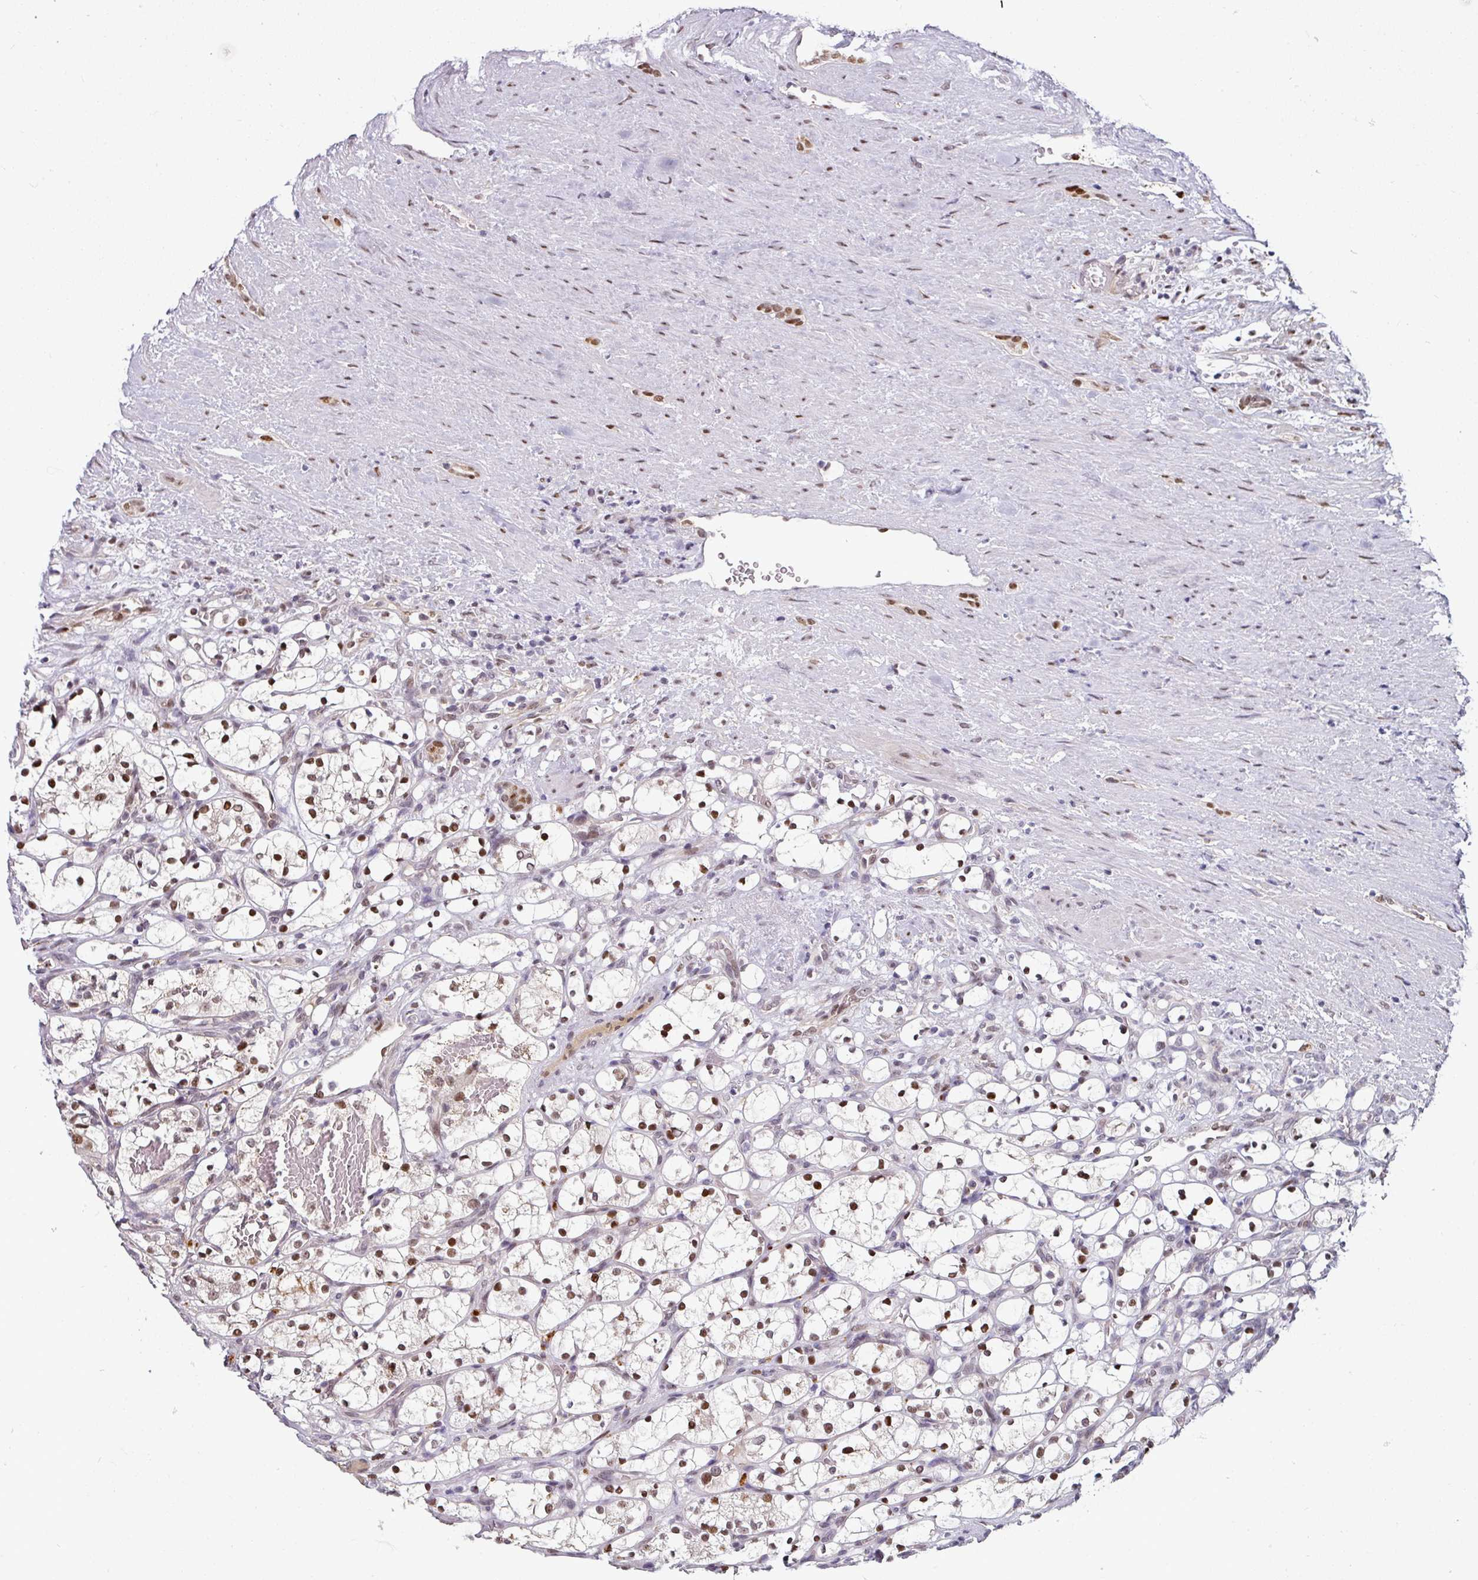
{"staining": {"intensity": "moderate", "quantity": ">75%", "location": "nuclear"}, "tissue": "renal cancer", "cell_type": "Tumor cells", "image_type": "cancer", "snomed": [{"axis": "morphology", "description": "Adenocarcinoma, NOS"}, {"axis": "topography", "description": "Kidney"}], "caption": "Renal cancer (adenocarcinoma) was stained to show a protein in brown. There is medium levels of moderate nuclear expression in about >75% of tumor cells.", "gene": "SWSAP1", "patient": {"sex": "female", "age": 69}}